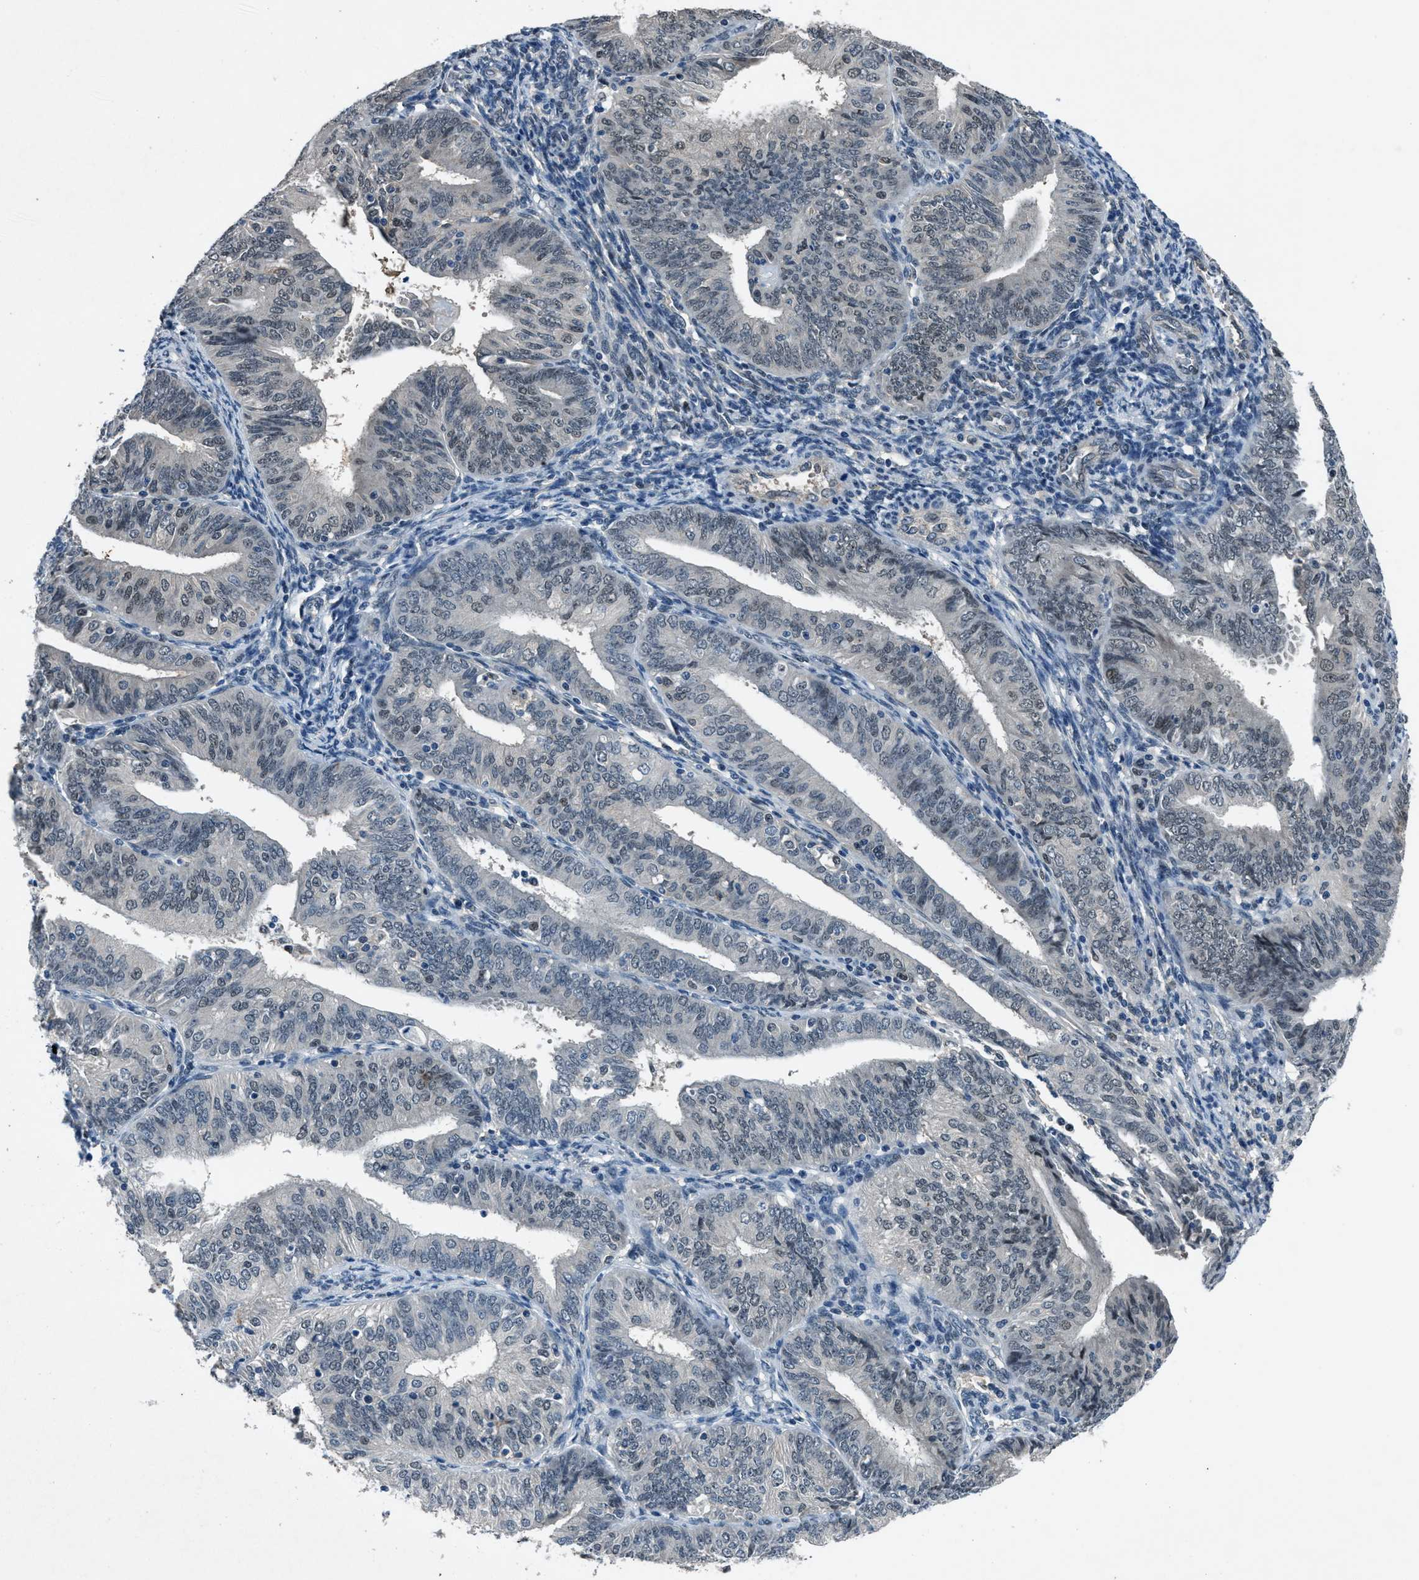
{"staining": {"intensity": "weak", "quantity": "25%-75%", "location": "nuclear"}, "tissue": "endometrial cancer", "cell_type": "Tumor cells", "image_type": "cancer", "snomed": [{"axis": "morphology", "description": "Adenocarcinoma, NOS"}, {"axis": "topography", "description": "Endometrium"}], "caption": "Protein expression analysis of human endometrial adenocarcinoma reveals weak nuclear positivity in about 25%-75% of tumor cells. The protein is shown in brown color, while the nuclei are stained blue.", "gene": "DUSP19", "patient": {"sex": "female", "age": 58}}